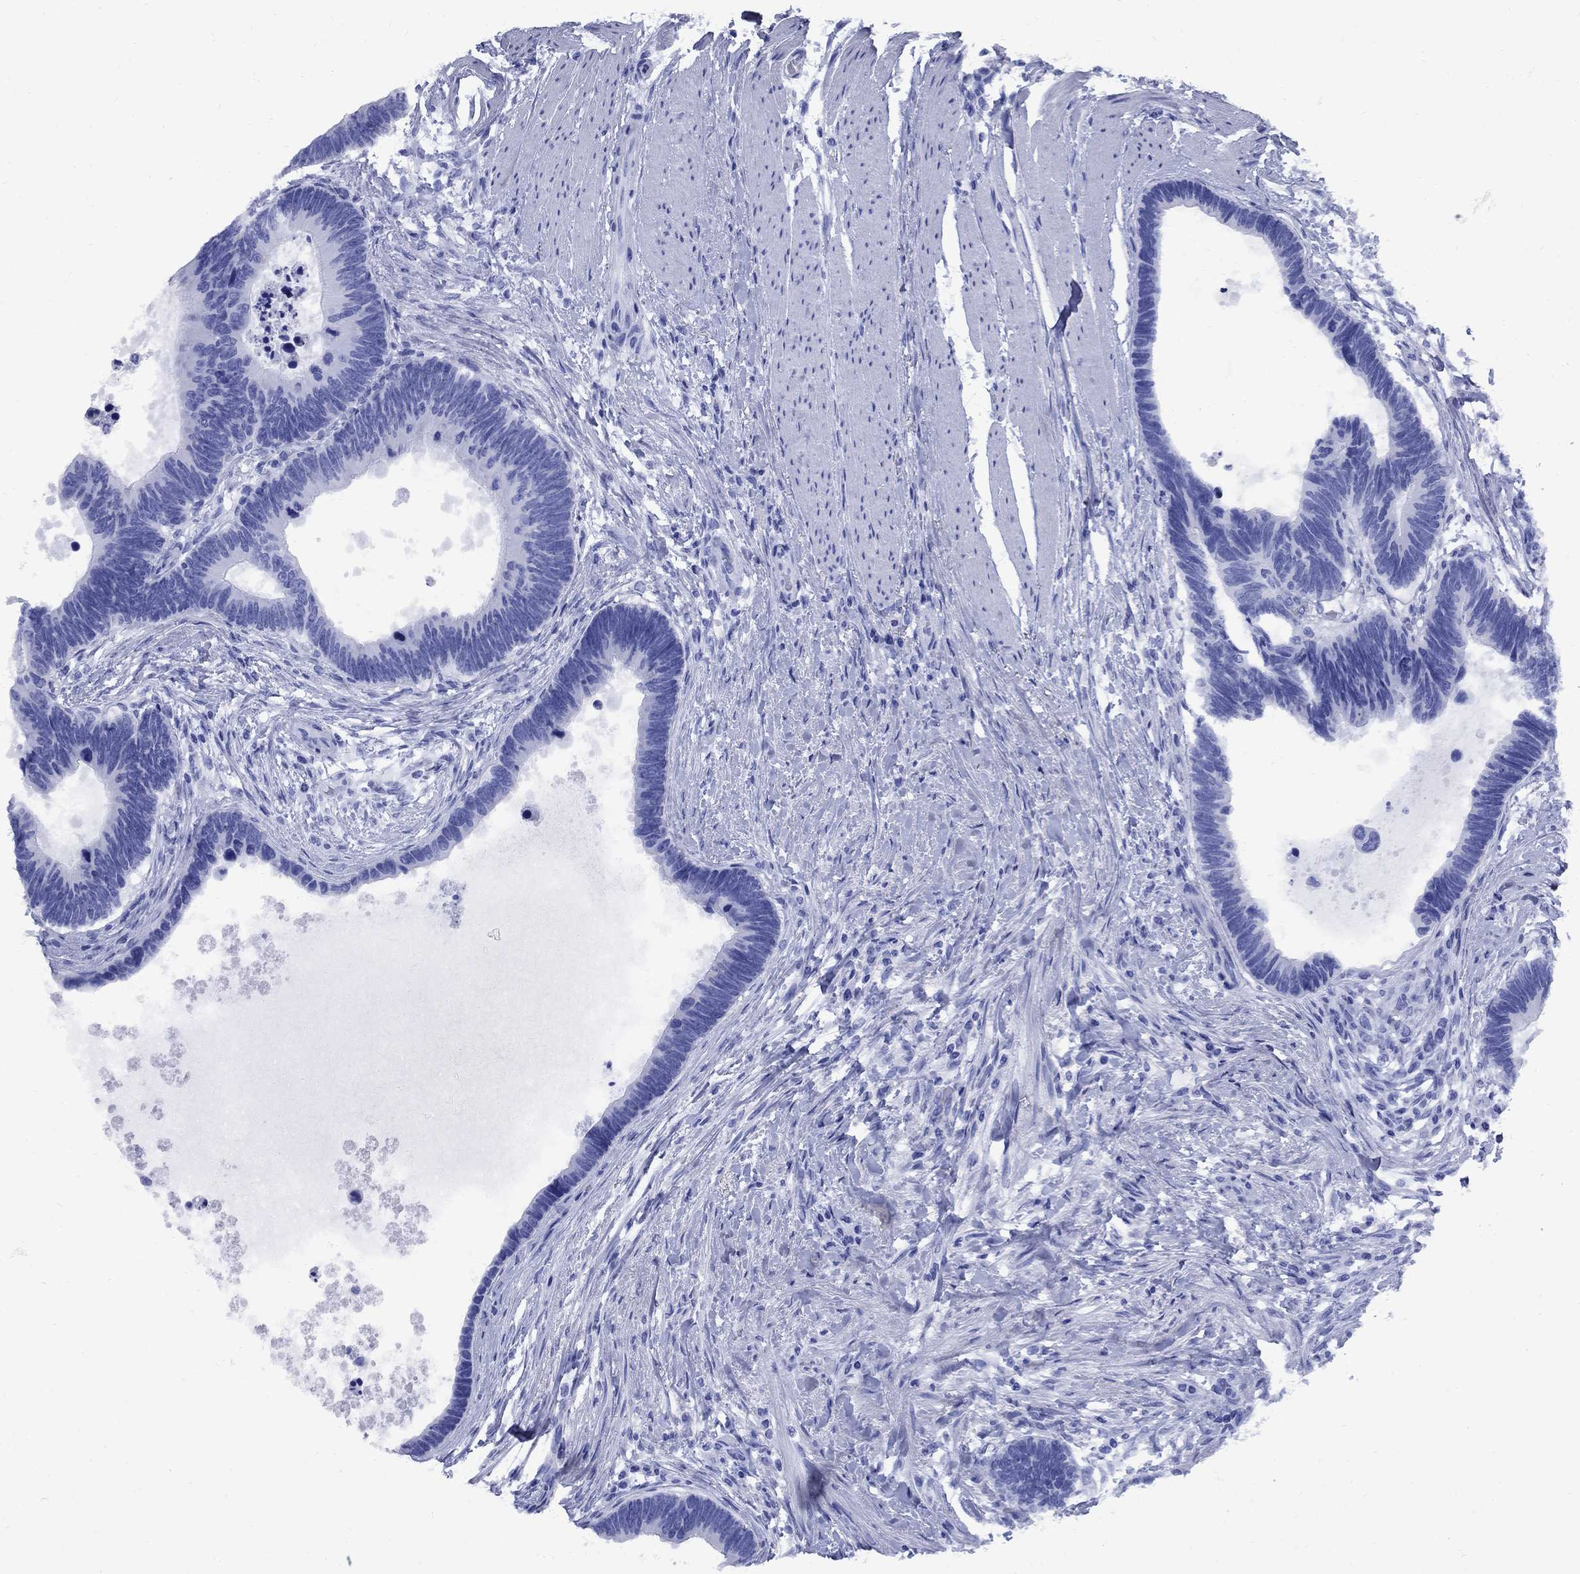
{"staining": {"intensity": "negative", "quantity": "none", "location": "none"}, "tissue": "colorectal cancer", "cell_type": "Tumor cells", "image_type": "cancer", "snomed": [{"axis": "morphology", "description": "Adenocarcinoma, NOS"}, {"axis": "topography", "description": "Colon"}], "caption": "Tumor cells are negative for protein expression in human colorectal adenocarcinoma. (DAB (3,3'-diaminobenzidine) IHC, high magnification).", "gene": "SMCP", "patient": {"sex": "female", "age": 77}}